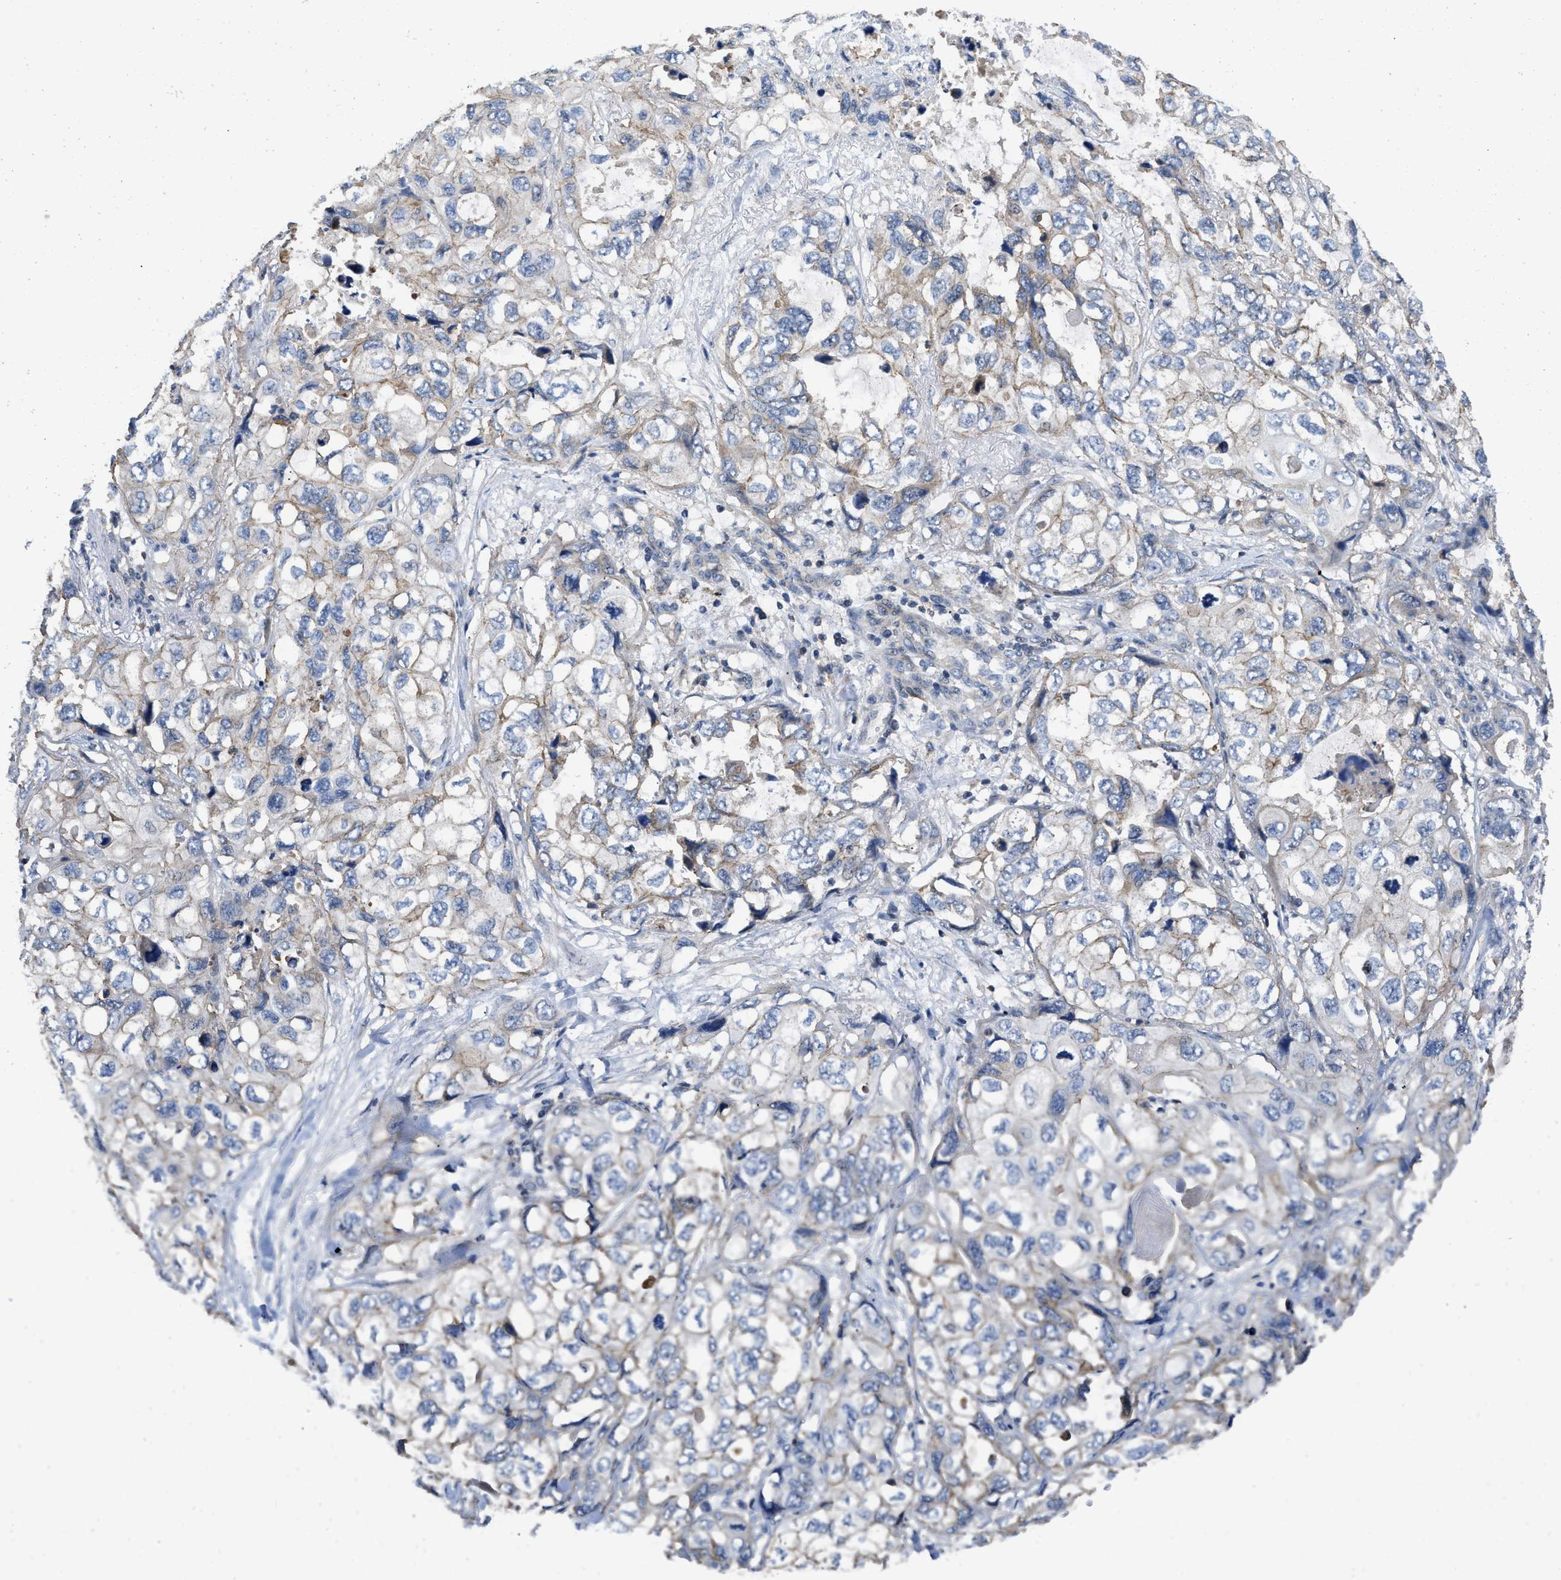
{"staining": {"intensity": "negative", "quantity": "none", "location": "none"}, "tissue": "lung cancer", "cell_type": "Tumor cells", "image_type": "cancer", "snomed": [{"axis": "morphology", "description": "Squamous cell carcinoma, NOS"}, {"axis": "topography", "description": "Lung"}], "caption": "This is an immunohistochemistry (IHC) image of human lung cancer (squamous cell carcinoma). There is no expression in tumor cells.", "gene": "PRDM14", "patient": {"sex": "female", "age": 73}}